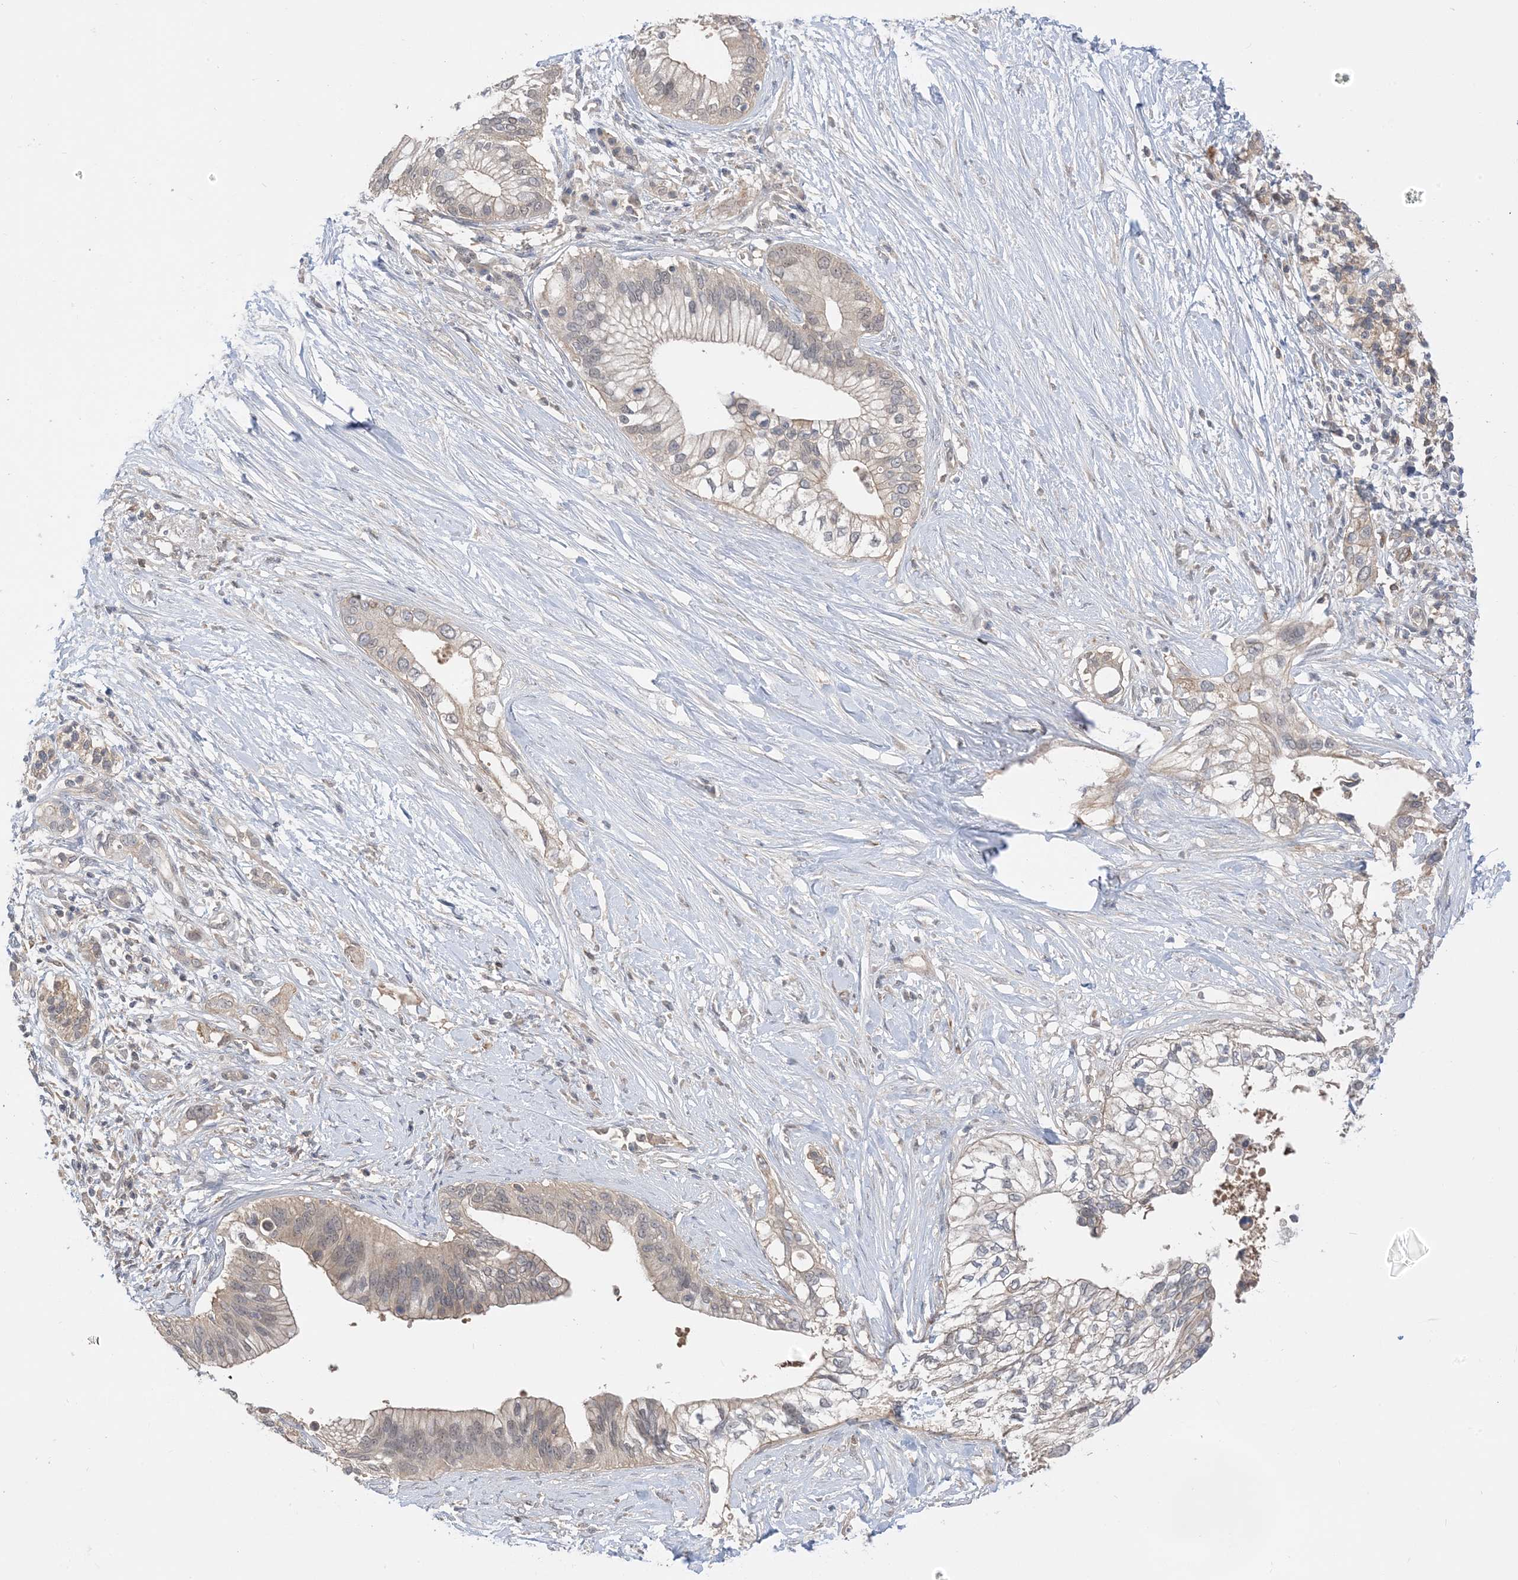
{"staining": {"intensity": "weak", "quantity": "<25%", "location": "cytoplasmic/membranous"}, "tissue": "pancreatic cancer", "cell_type": "Tumor cells", "image_type": "cancer", "snomed": [{"axis": "morphology", "description": "Normal tissue, NOS"}, {"axis": "morphology", "description": "Adenocarcinoma, NOS"}, {"axis": "topography", "description": "Pancreas"}, {"axis": "topography", "description": "Peripheral nerve tissue"}], "caption": "Pancreatic cancer (adenocarcinoma) stained for a protein using IHC exhibits no positivity tumor cells.", "gene": "WDR26", "patient": {"sex": "male", "age": 59}}